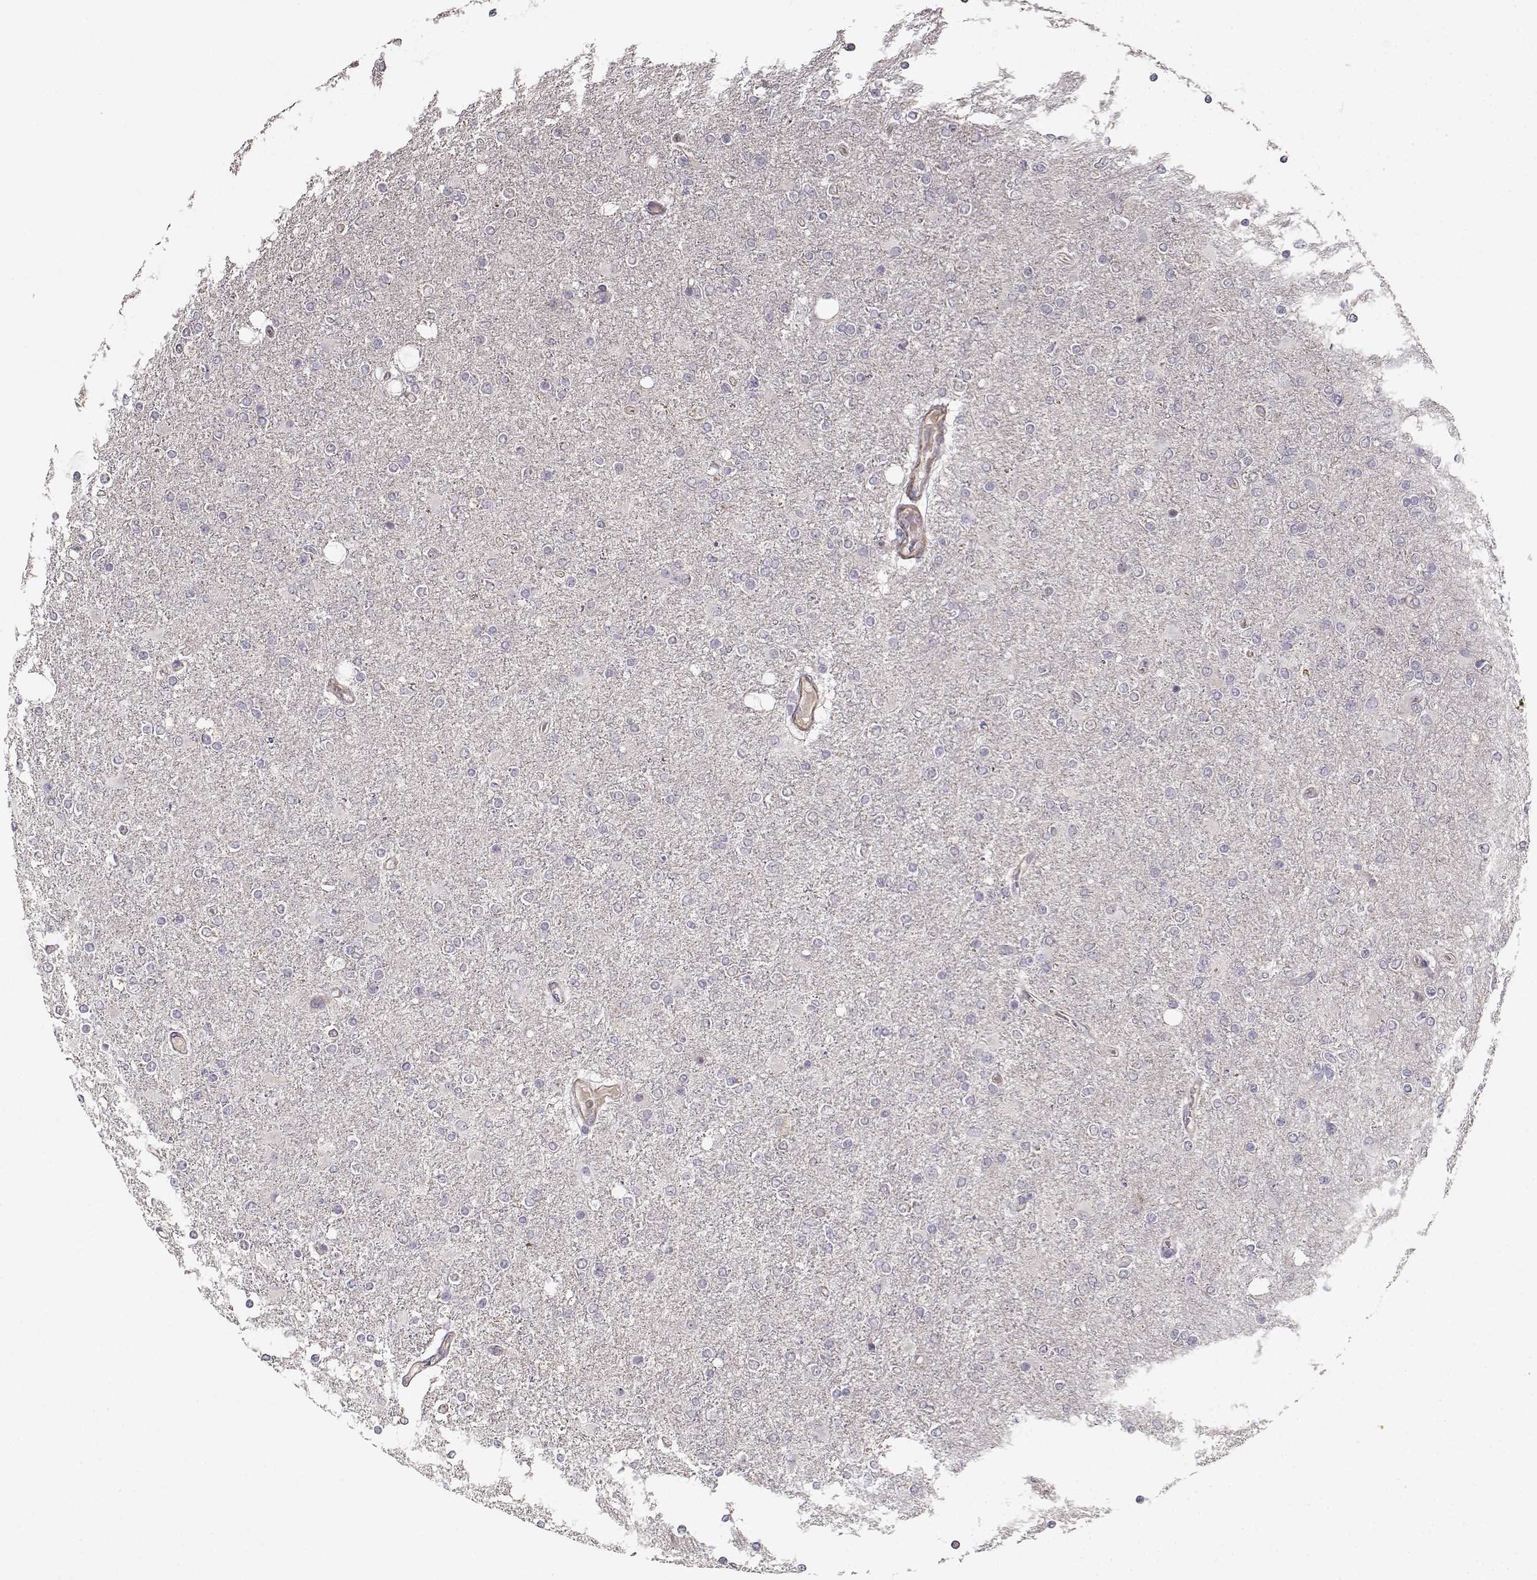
{"staining": {"intensity": "negative", "quantity": "none", "location": "none"}, "tissue": "glioma", "cell_type": "Tumor cells", "image_type": "cancer", "snomed": [{"axis": "morphology", "description": "Glioma, malignant, High grade"}, {"axis": "topography", "description": "Cerebral cortex"}], "caption": "This micrograph is of malignant glioma (high-grade) stained with immunohistochemistry (IHC) to label a protein in brown with the nuclei are counter-stained blue. There is no expression in tumor cells.", "gene": "RGS9BP", "patient": {"sex": "male", "age": 70}}